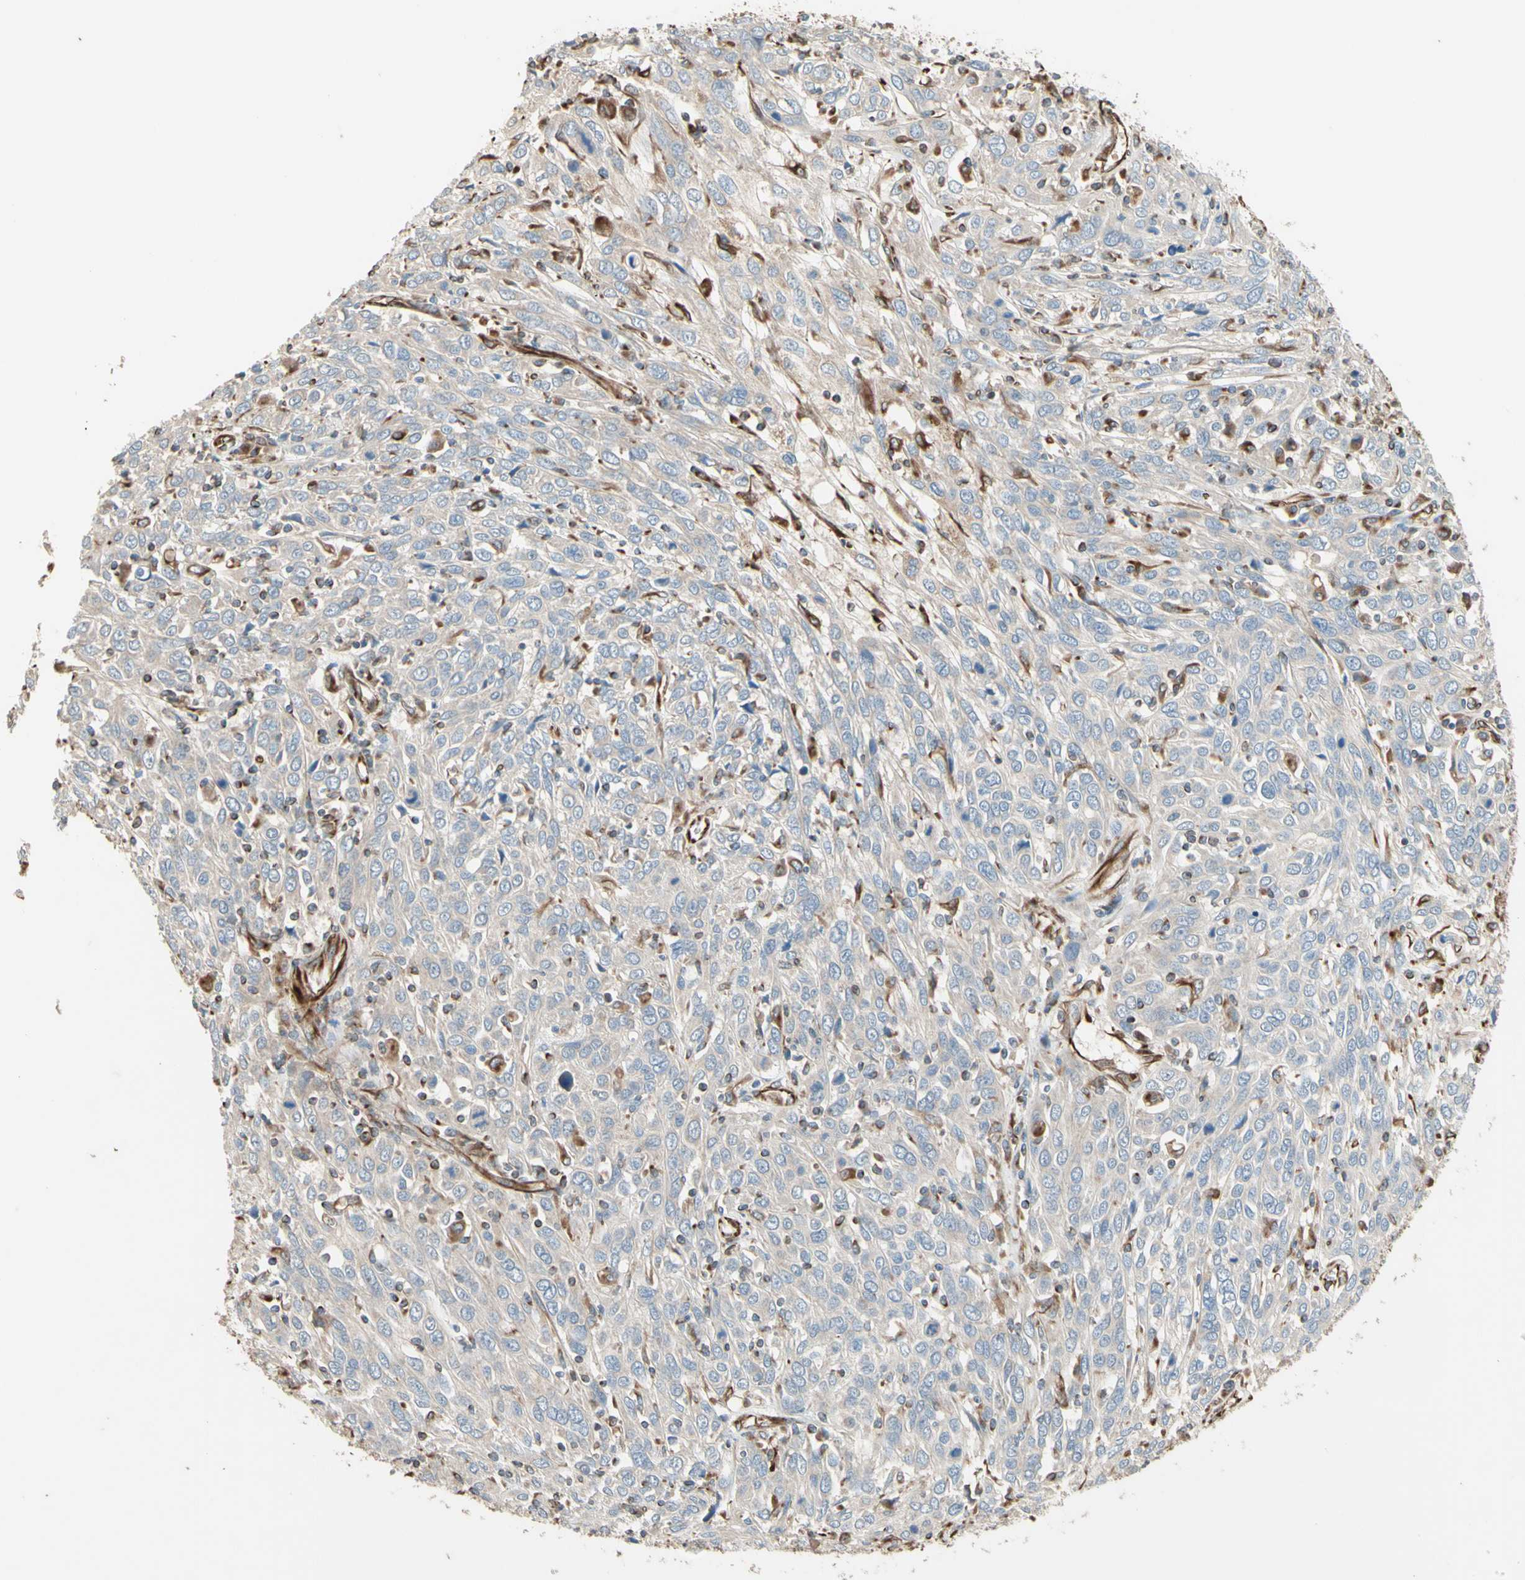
{"staining": {"intensity": "weak", "quantity": "25%-75%", "location": "cytoplasmic/membranous"}, "tissue": "cervical cancer", "cell_type": "Tumor cells", "image_type": "cancer", "snomed": [{"axis": "morphology", "description": "Squamous cell carcinoma, NOS"}, {"axis": "topography", "description": "Cervix"}], "caption": "There is low levels of weak cytoplasmic/membranous staining in tumor cells of cervical cancer, as demonstrated by immunohistochemical staining (brown color).", "gene": "TRAF2", "patient": {"sex": "female", "age": 46}}